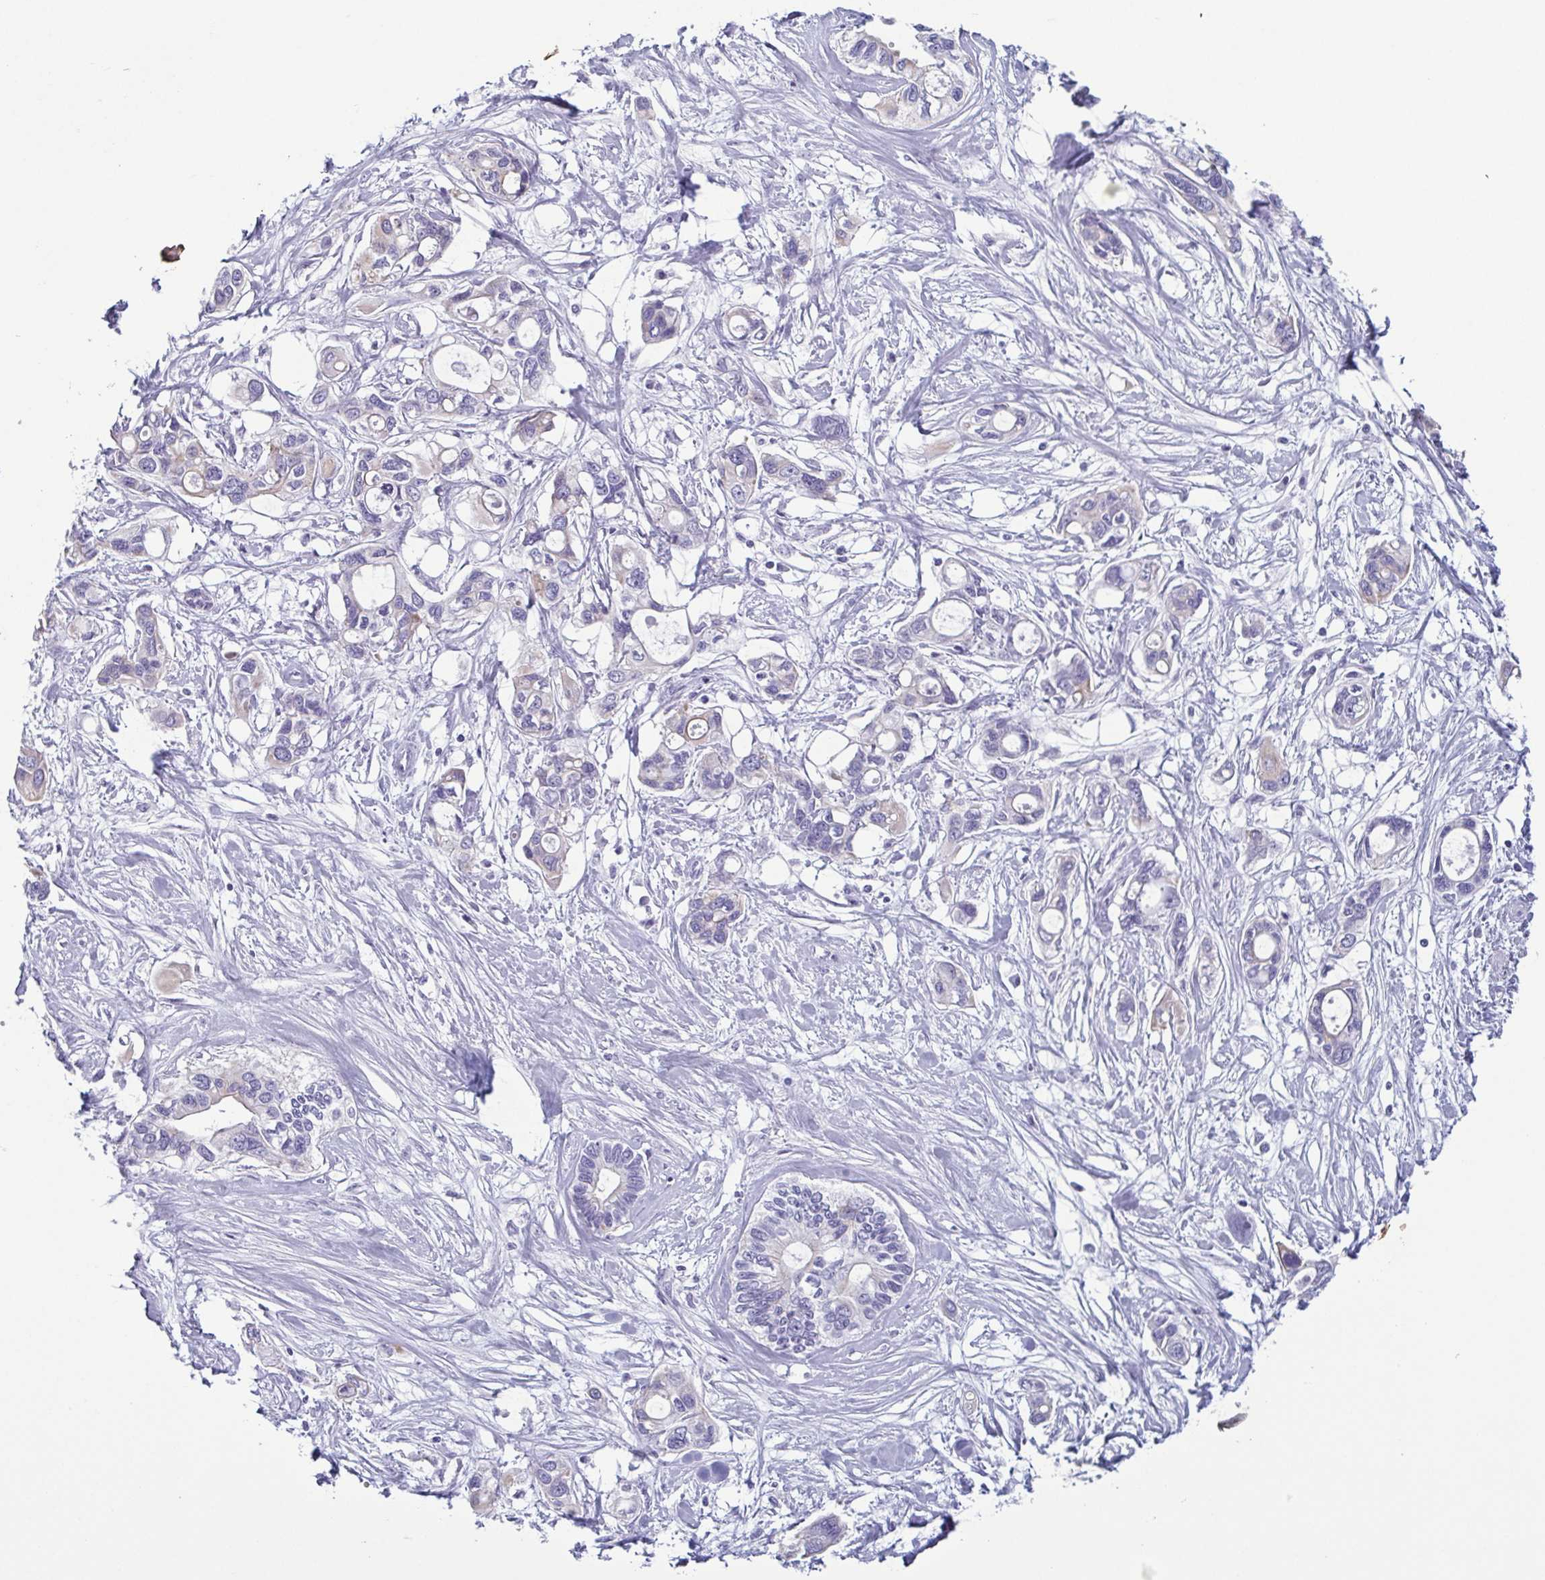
{"staining": {"intensity": "negative", "quantity": "none", "location": "none"}, "tissue": "pancreatic cancer", "cell_type": "Tumor cells", "image_type": "cancer", "snomed": [{"axis": "morphology", "description": "Adenocarcinoma, NOS"}, {"axis": "topography", "description": "Pancreas"}], "caption": "This is an immunohistochemistry (IHC) image of pancreatic adenocarcinoma. There is no positivity in tumor cells.", "gene": "KRT10", "patient": {"sex": "male", "age": 60}}